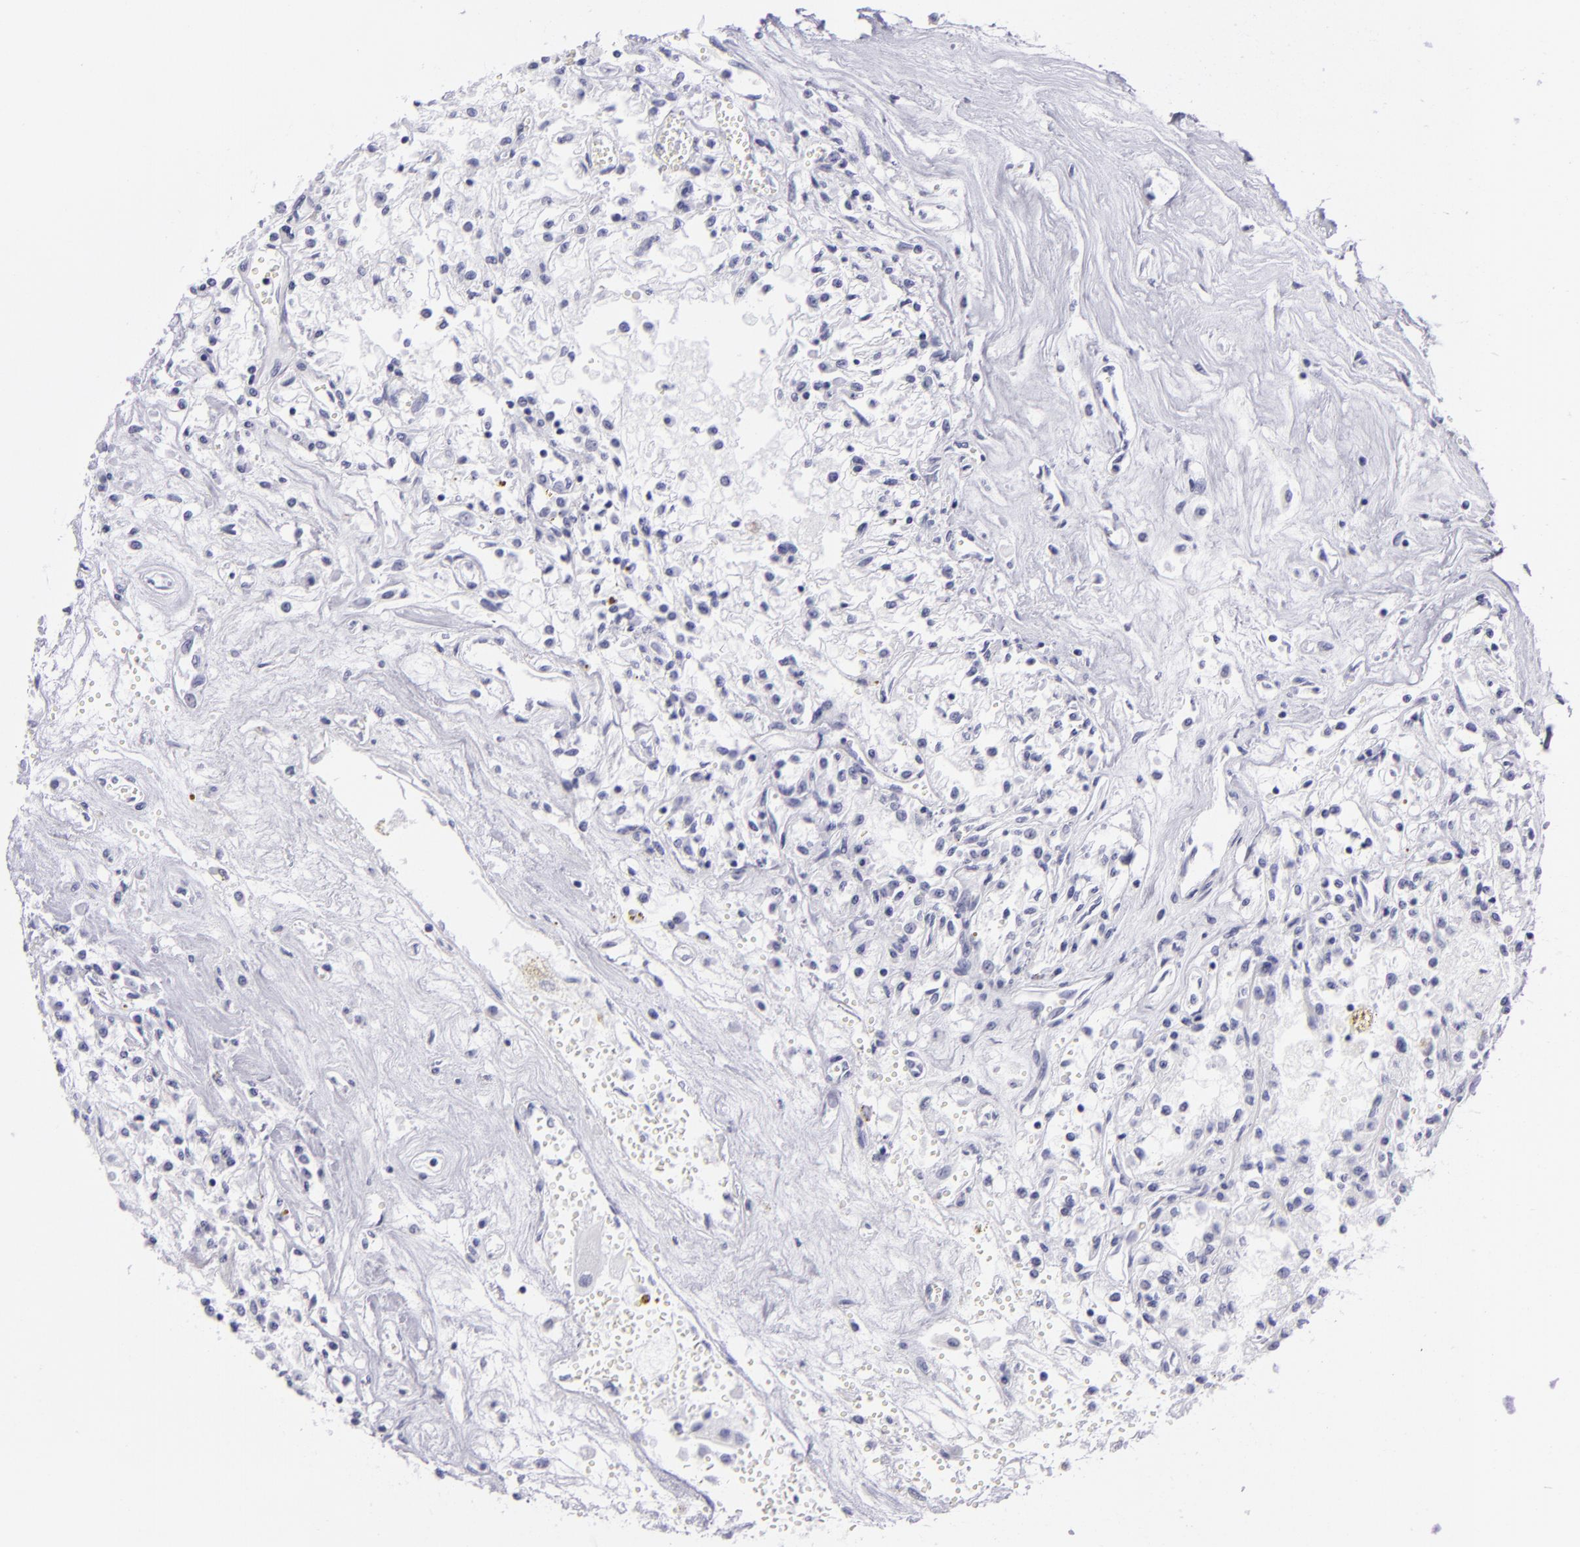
{"staining": {"intensity": "negative", "quantity": "none", "location": "none"}, "tissue": "renal cancer", "cell_type": "Tumor cells", "image_type": "cancer", "snomed": [{"axis": "morphology", "description": "Adenocarcinoma, NOS"}, {"axis": "topography", "description": "Kidney"}], "caption": "The image shows no staining of tumor cells in renal cancer (adenocarcinoma).", "gene": "PVALB", "patient": {"sex": "male", "age": 78}}